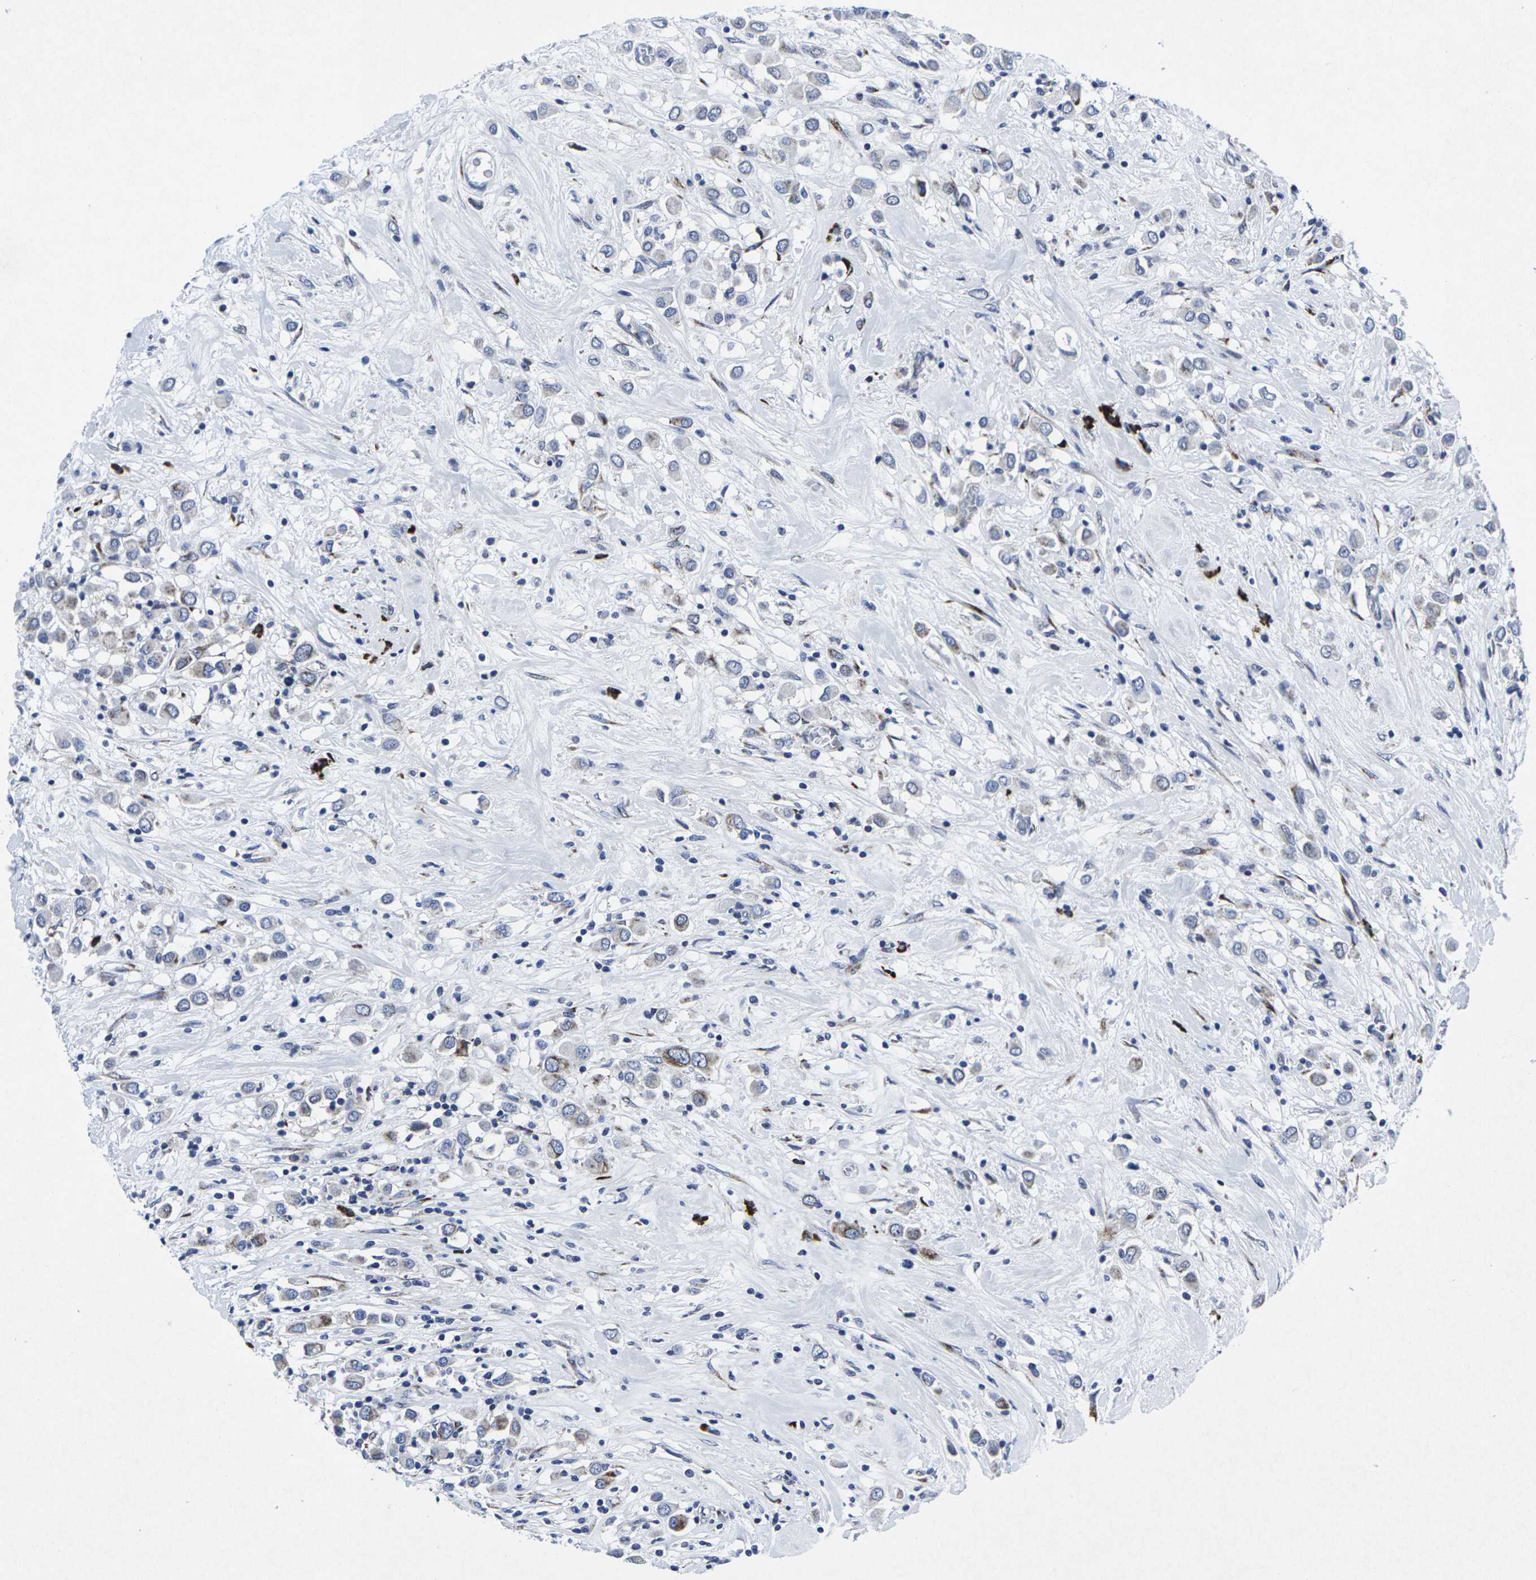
{"staining": {"intensity": "moderate", "quantity": "<25%", "location": "cytoplasmic/membranous"}, "tissue": "breast cancer", "cell_type": "Tumor cells", "image_type": "cancer", "snomed": [{"axis": "morphology", "description": "Duct carcinoma"}, {"axis": "topography", "description": "Breast"}], "caption": "An image showing moderate cytoplasmic/membranous expression in about <25% of tumor cells in intraductal carcinoma (breast), as visualized by brown immunohistochemical staining.", "gene": "RPN1", "patient": {"sex": "female", "age": 61}}